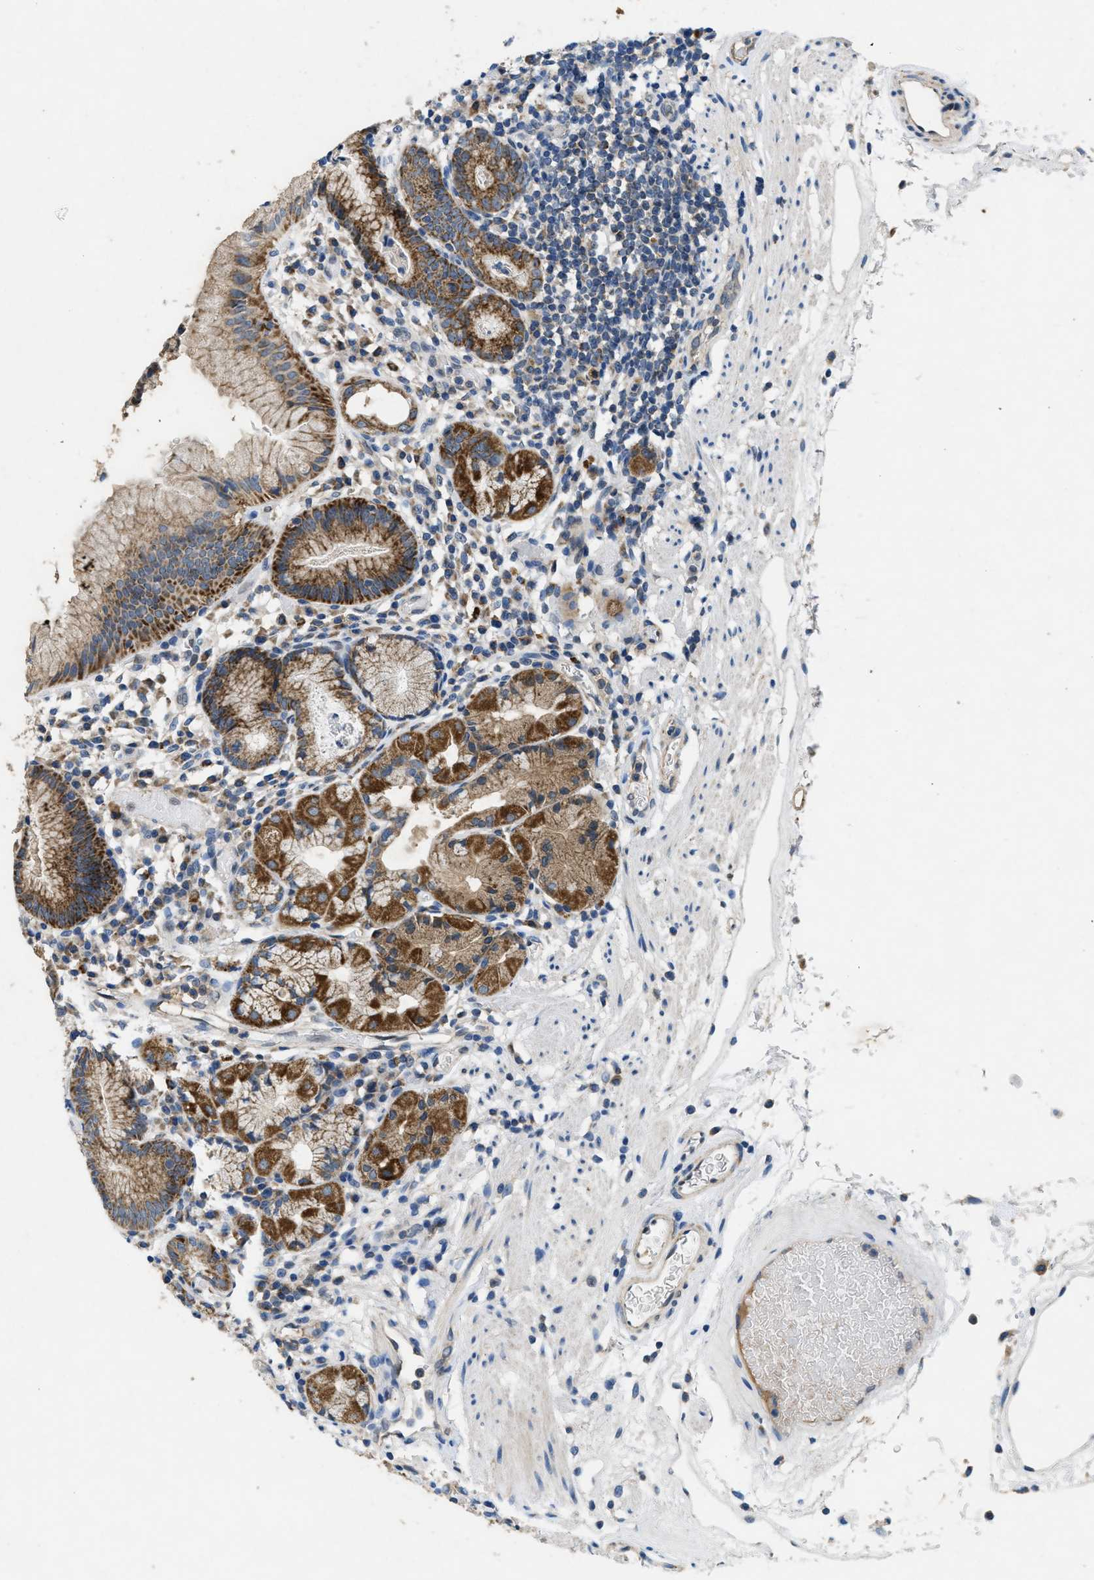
{"staining": {"intensity": "strong", "quantity": ">75%", "location": "cytoplasmic/membranous"}, "tissue": "stomach", "cell_type": "Glandular cells", "image_type": "normal", "snomed": [{"axis": "morphology", "description": "Normal tissue, NOS"}, {"axis": "topography", "description": "Stomach"}, {"axis": "topography", "description": "Stomach, lower"}], "caption": "Protein expression analysis of normal human stomach reveals strong cytoplasmic/membranous staining in approximately >75% of glandular cells. Using DAB (3,3'-diaminobenzidine) (brown) and hematoxylin (blue) stains, captured at high magnification using brightfield microscopy.", "gene": "PNKD", "patient": {"sex": "female", "age": 75}}